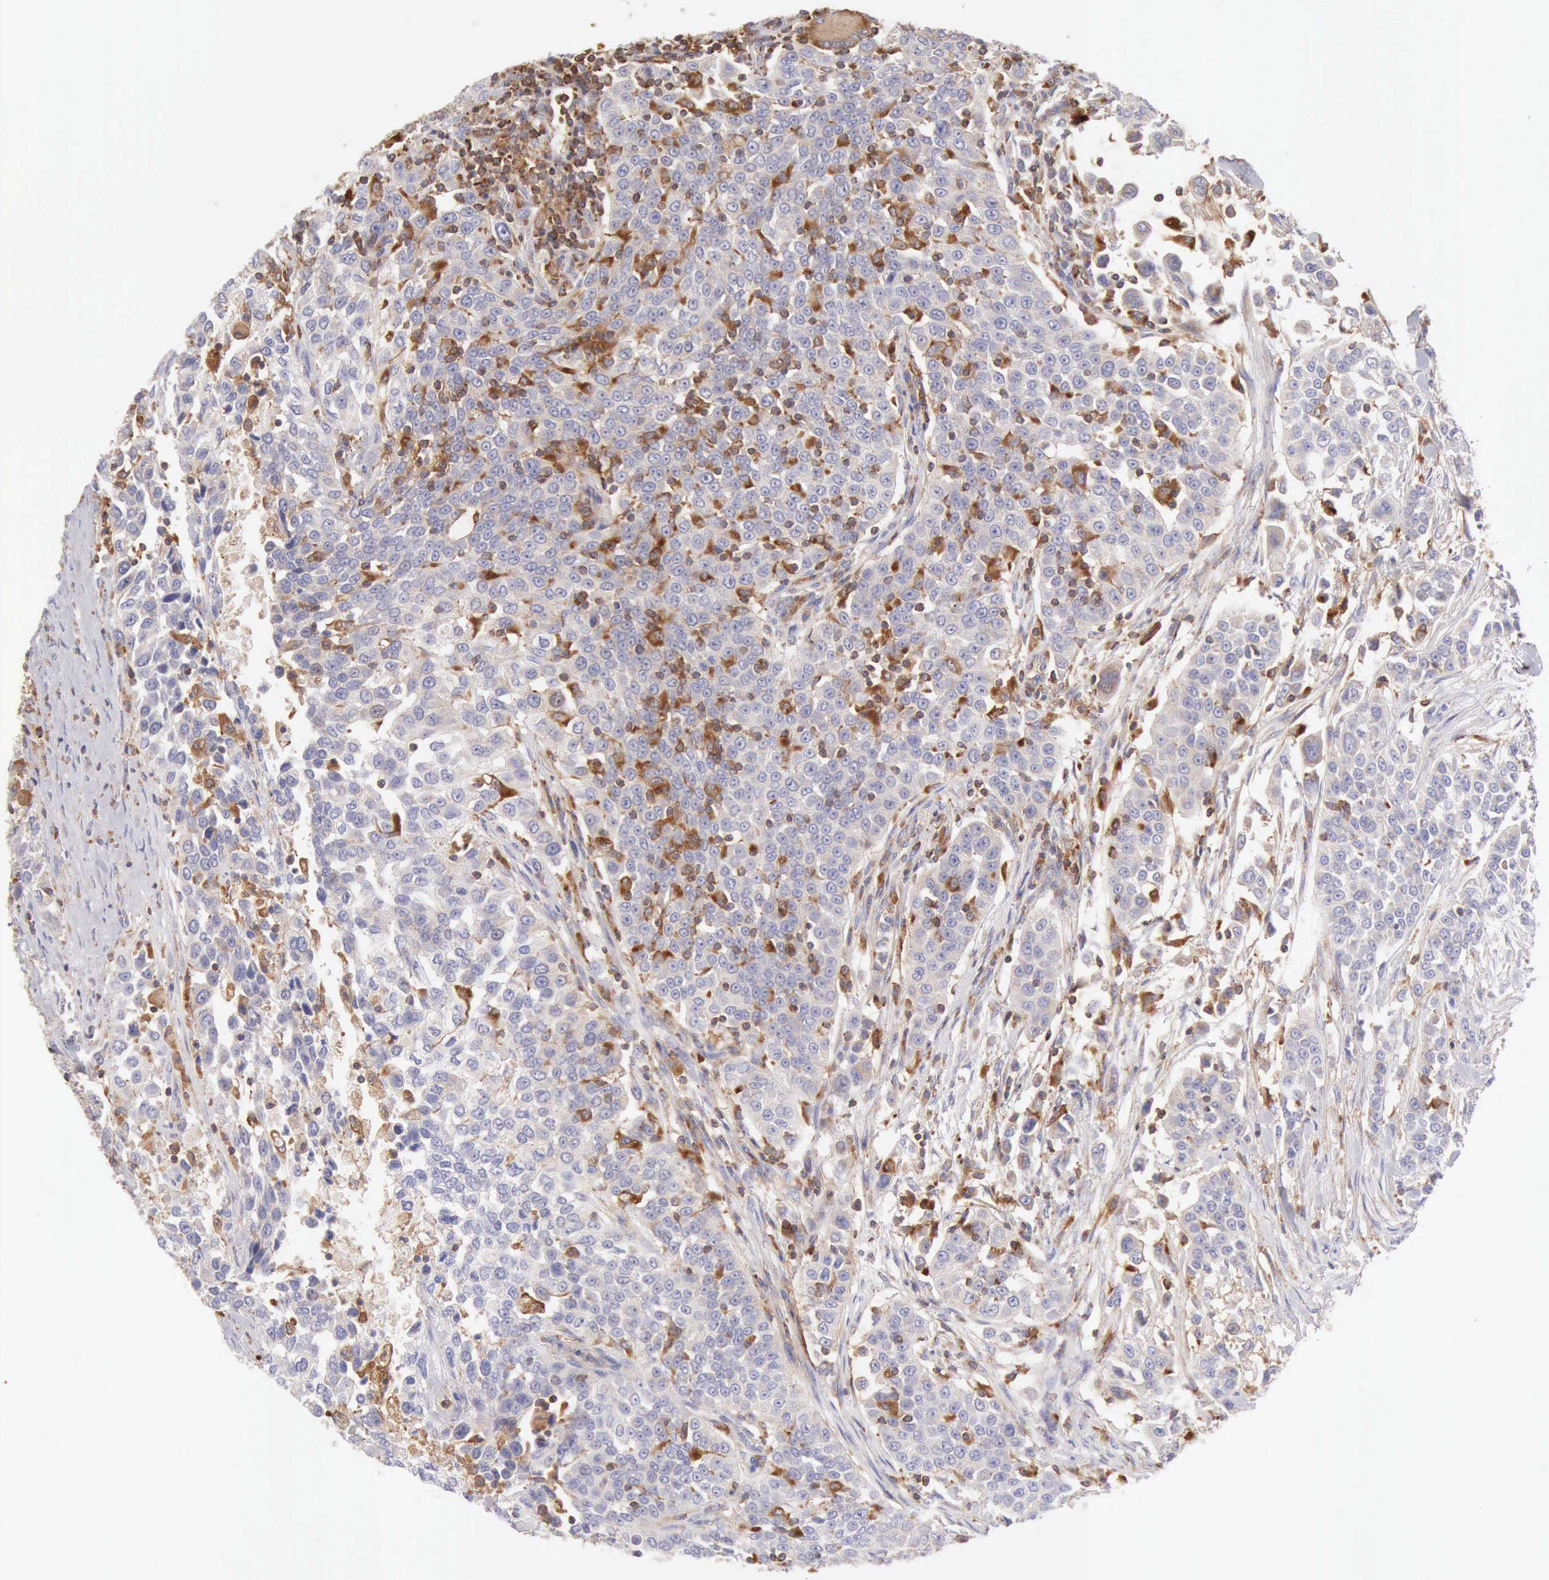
{"staining": {"intensity": "moderate", "quantity": "<25%", "location": "cytoplasmic/membranous"}, "tissue": "urothelial cancer", "cell_type": "Tumor cells", "image_type": "cancer", "snomed": [{"axis": "morphology", "description": "Urothelial carcinoma, High grade"}, {"axis": "topography", "description": "Urinary bladder"}], "caption": "Approximately <25% of tumor cells in human urothelial cancer demonstrate moderate cytoplasmic/membranous protein expression as visualized by brown immunohistochemical staining.", "gene": "ARHGAP4", "patient": {"sex": "female", "age": 80}}